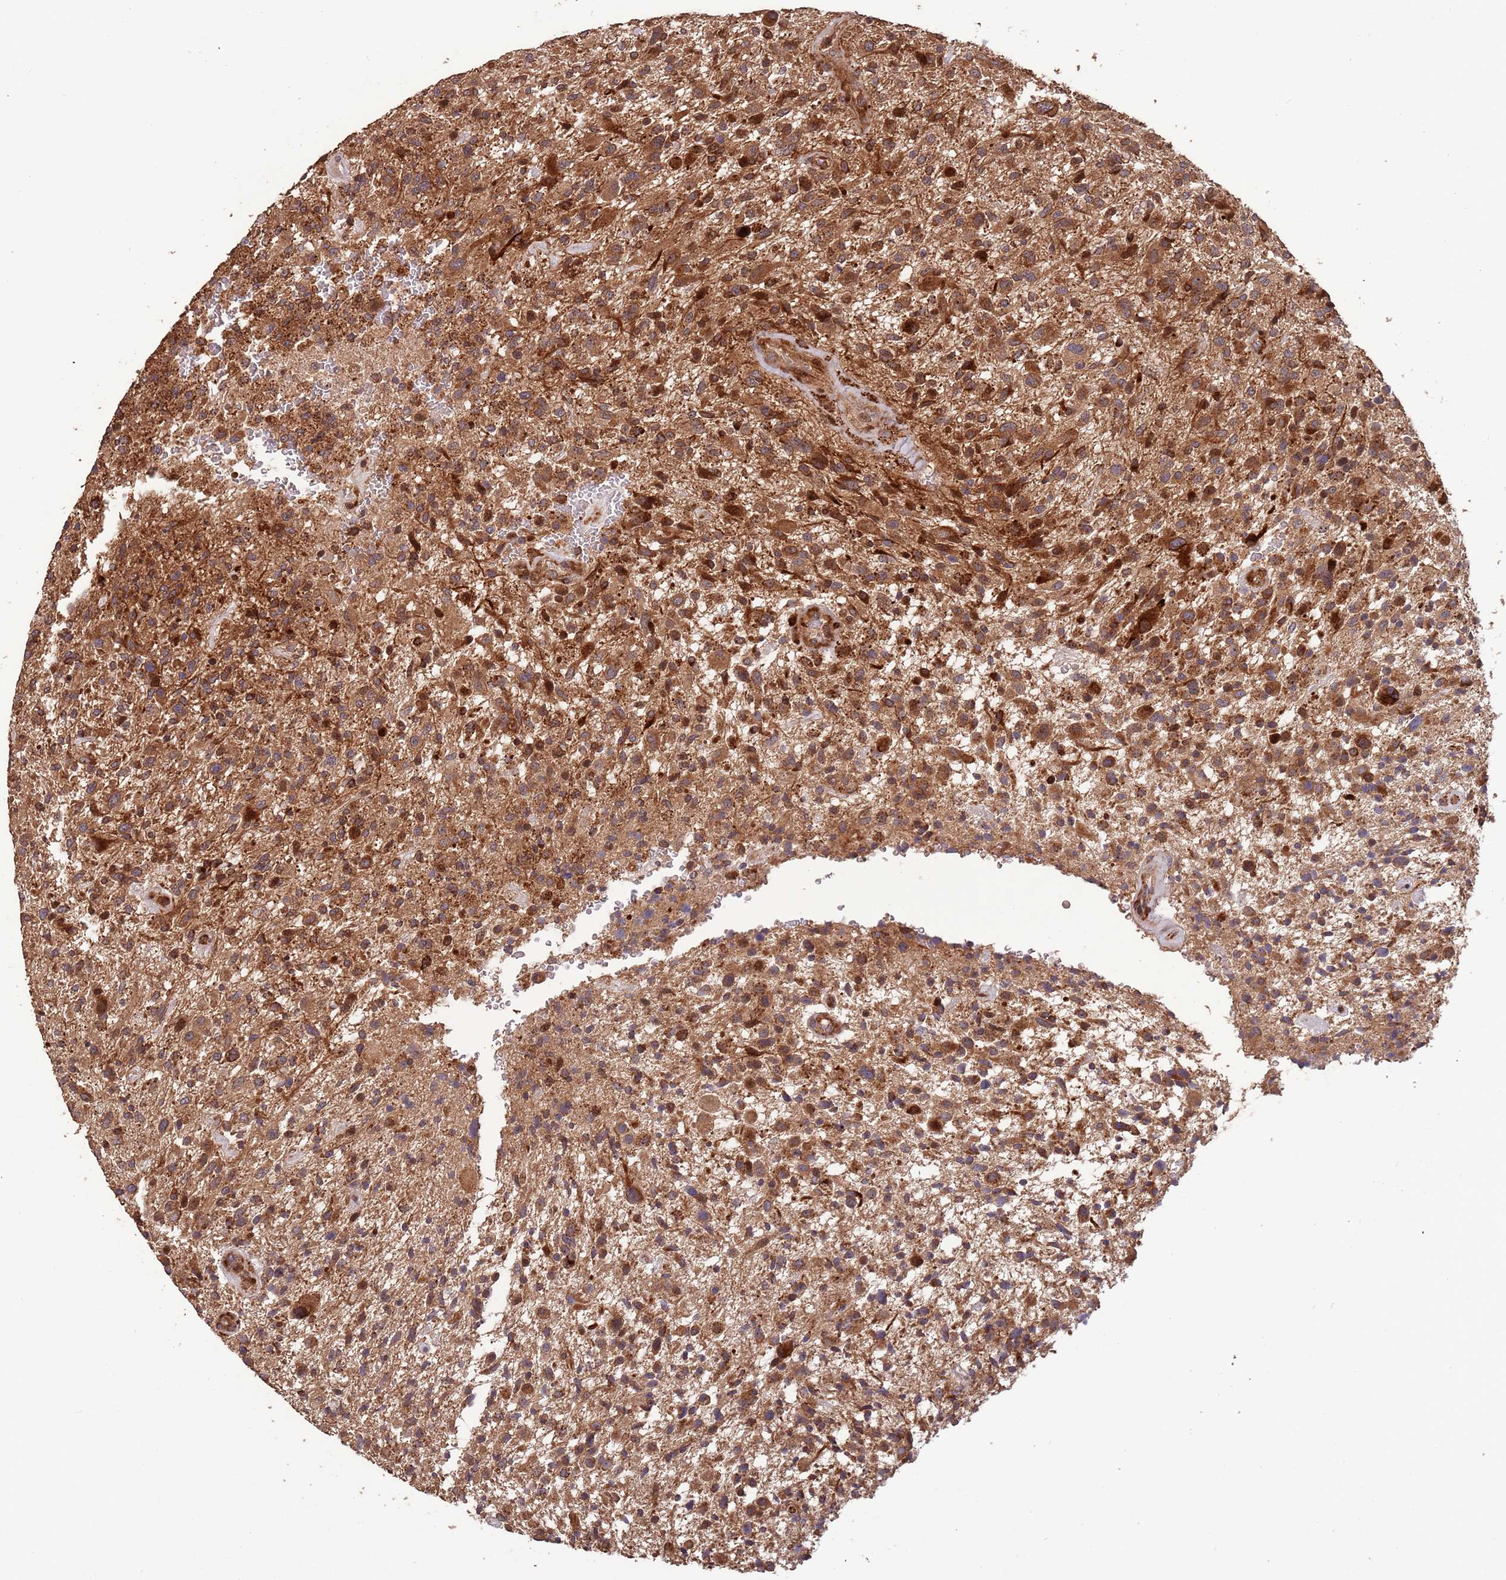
{"staining": {"intensity": "moderate", "quantity": ">75%", "location": "cytoplasmic/membranous"}, "tissue": "glioma", "cell_type": "Tumor cells", "image_type": "cancer", "snomed": [{"axis": "morphology", "description": "Glioma, malignant, High grade"}, {"axis": "topography", "description": "Brain"}], "caption": "A photomicrograph showing moderate cytoplasmic/membranous staining in about >75% of tumor cells in malignant glioma (high-grade), as visualized by brown immunohistochemical staining.", "gene": "ZNF428", "patient": {"sex": "male", "age": 47}}